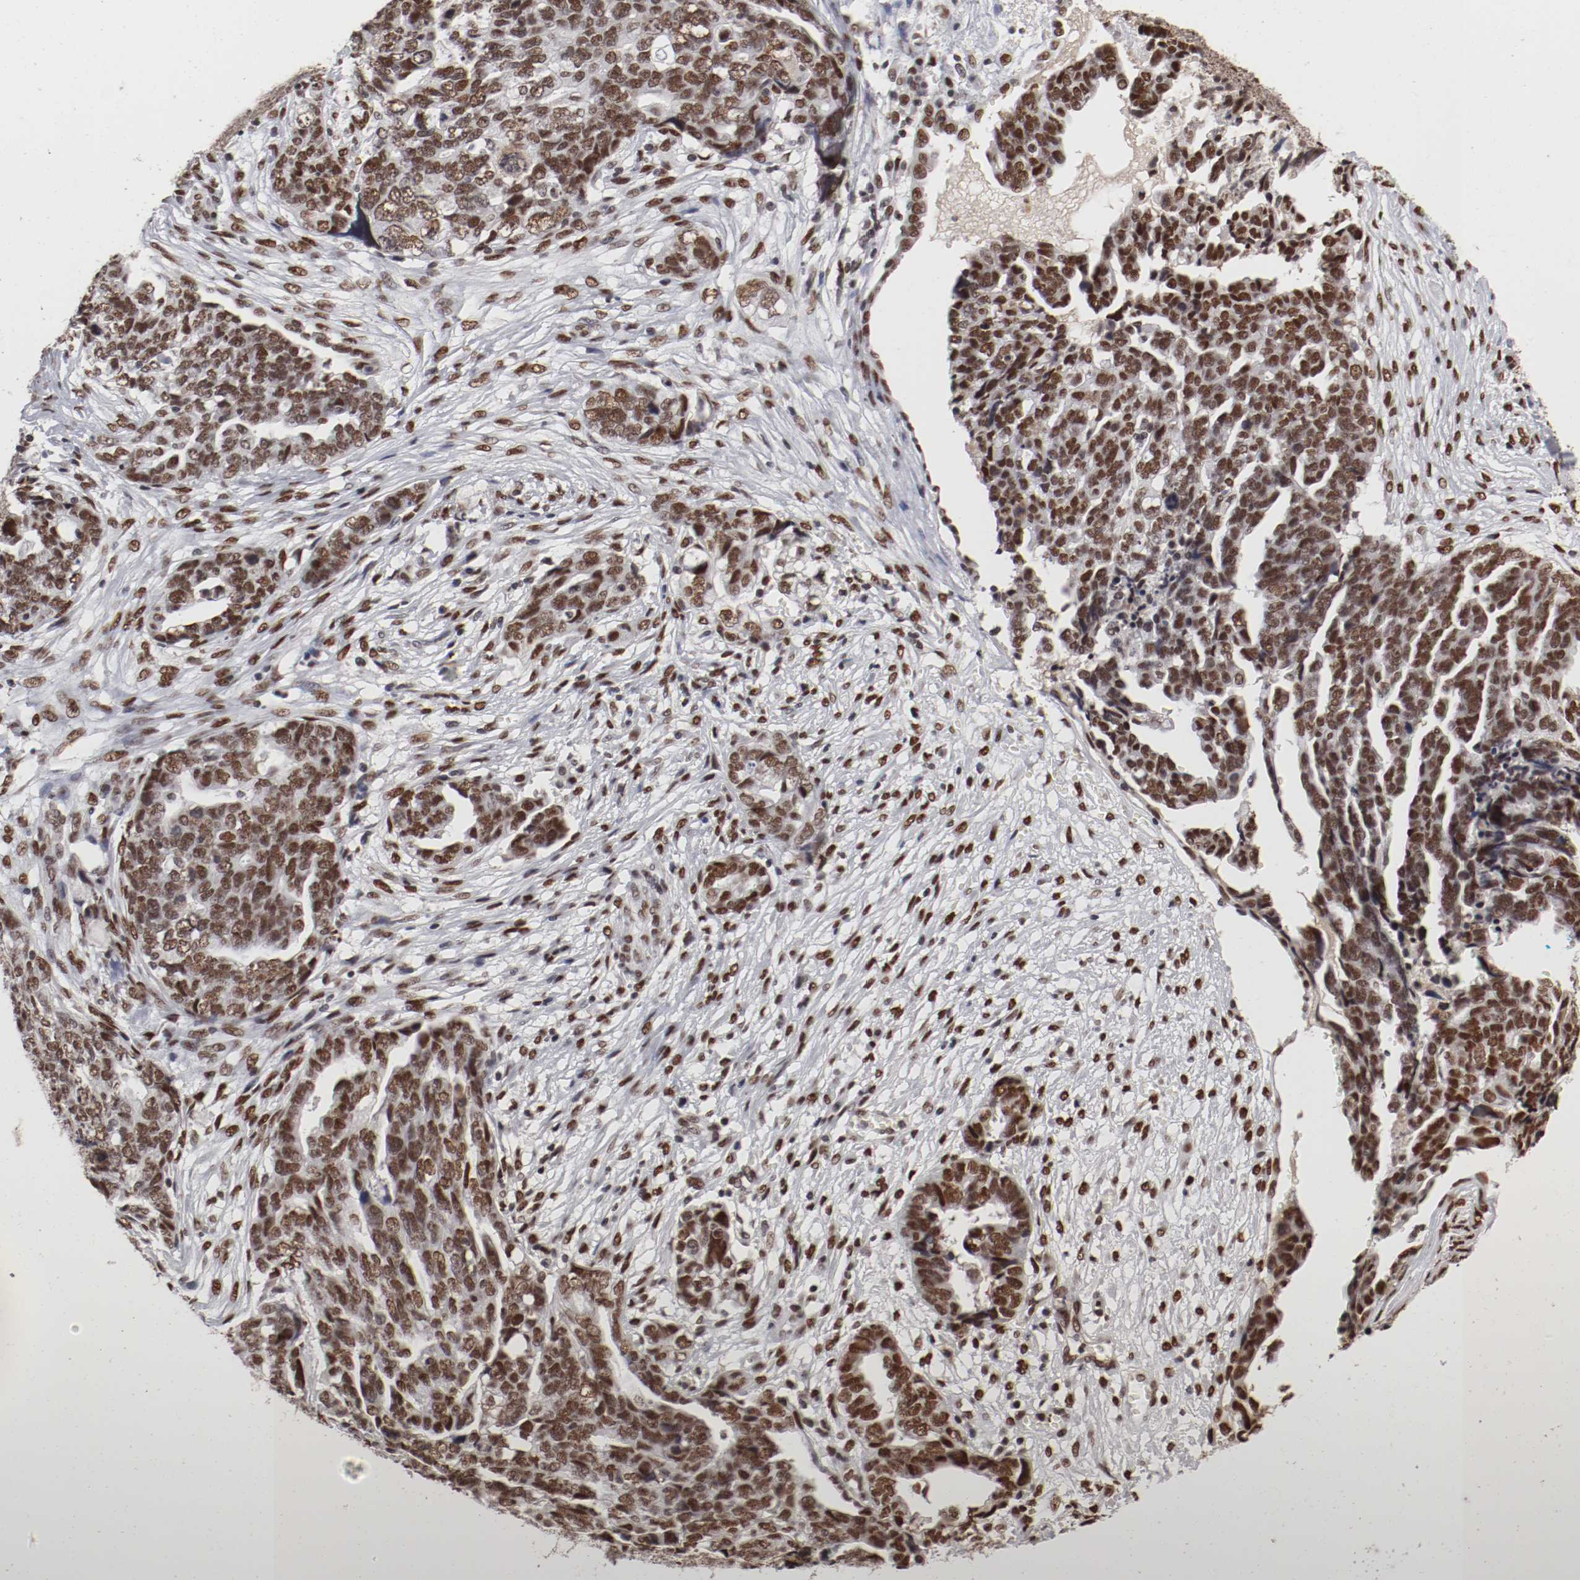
{"staining": {"intensity": "strong", "quantity": ">75%", "location": "nuclear"}, "tissue": "ovarian cancer", "cell_type": "Tumor cells", "image_type": "cancer", "snomed": [{"axis": "morphology", "description": "Normal tissue, NOS"}, {"axis": "morphology", "description": "Cystadenocarcinoma, serous, NOS"}, {"axis": "topography", "description": "Fallopian tube"}, {"axis": "topography", "description": "Ovary"}], "caption": "High-power microscopy captured an immunohistochemistry (IHC) micrograph of serous cystadenocarcinoma (ovarian), revealing strong nuclear expression in approximately >75% of tumor cells.", "gene": "TP53BP1", "patient": {"sex": "female", "age": 56}}